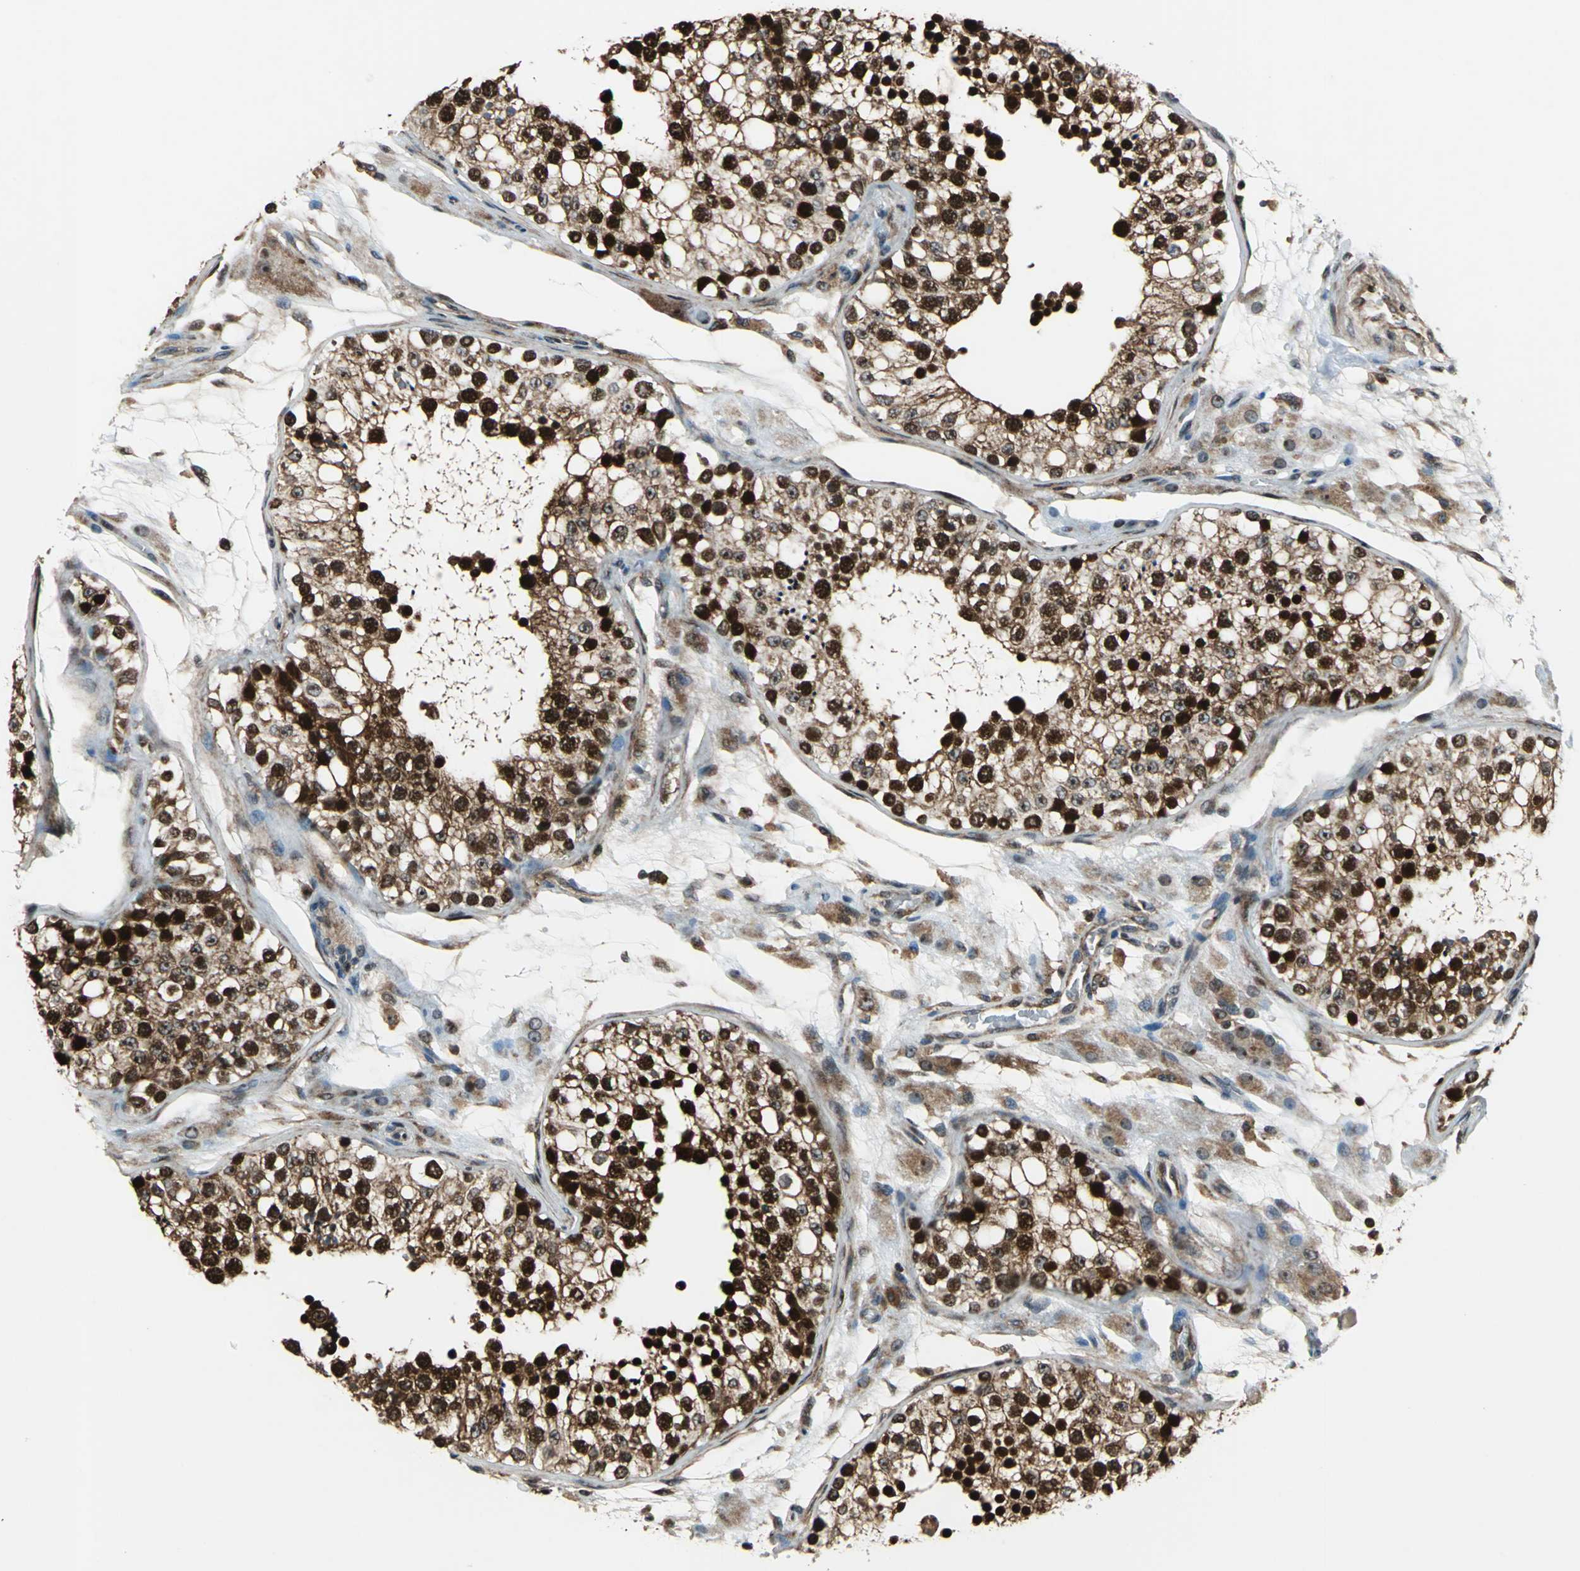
{"staining": {"intensity": "strong", "quantity": ">75%", "location": "cytoplasmic/membranous,nuclear"}, "tissue": "testis", "cell_type": "Cells in seminiferous ducts", "image_type": "normal", "snomed": [{"axis": "morphology", "description": "Normal tissue, NOS"}, {"axis": "topography", "description": "Testis"}], "caption": "Cells in seminiferous ducts show high levels of strong cytoplasmic/membranous,nuclear positivity in about >75% of cells in unremarkable human testis.", "gene": "AATF", "patient": {"sex": "male", "age": 26}}